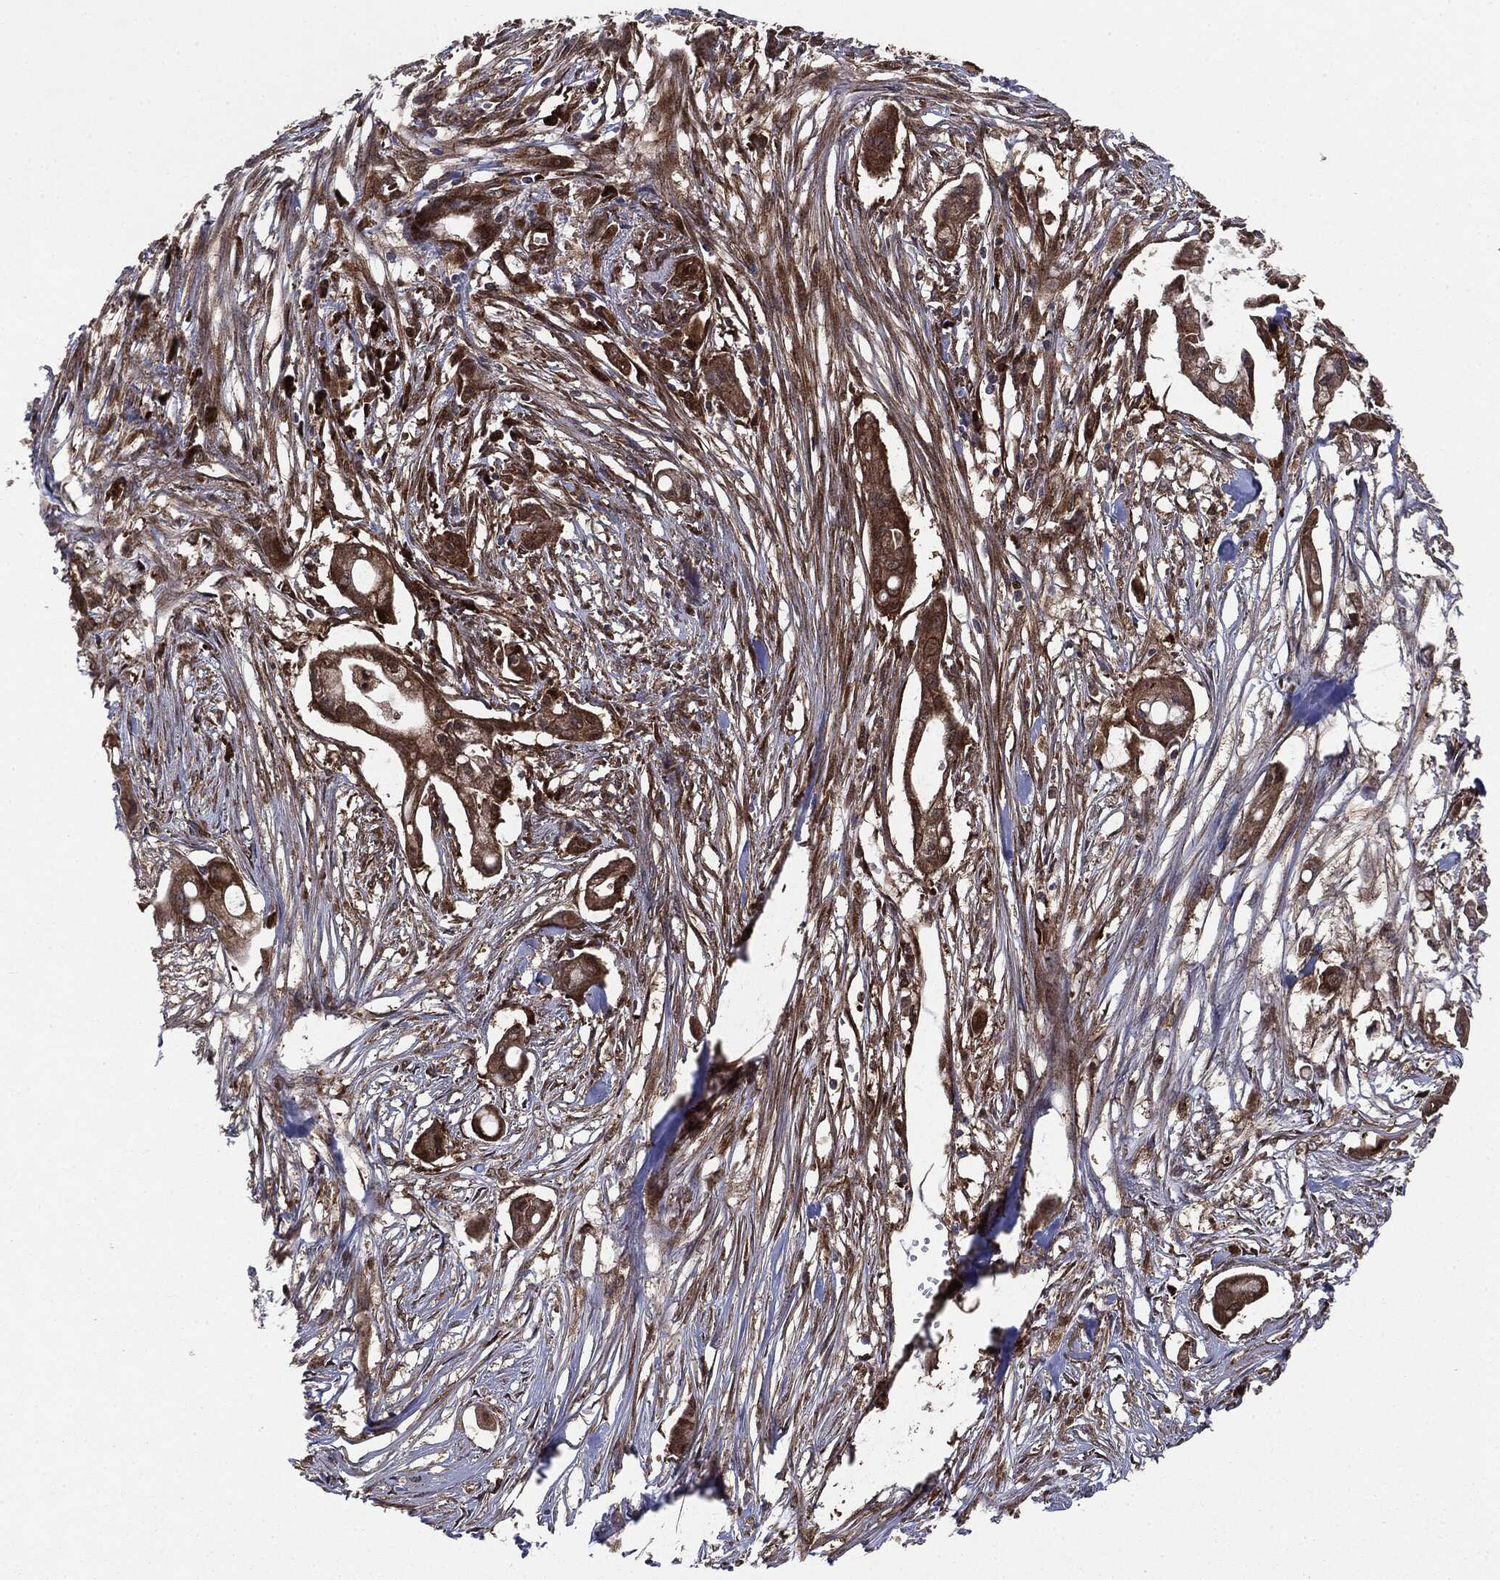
{"staining": {"intensity": "moderate", "quantity": ">75%", "location": "cytoplasmic/membranous"}, "tissue": "pancreatic cancer", "cell_type": "Tumor cells", "image_type": "cancer", "snomed": [{"axis": "morphology", "description": "Normal tissue, NOS"}, {"axis": "morphology", "description": "Adenocarcinoma, NOS"}, {"axis": "topography", "description": "Pancreas"}], "caption": "Immunohistochemical staining of pancreatic adenocarcinoma displays medium levels of moderate cytoplasmic/membranous staining in approximately >75% of tumor cells.", "gene": "NME1", "patient": {"sex": "female", "age": 58}}